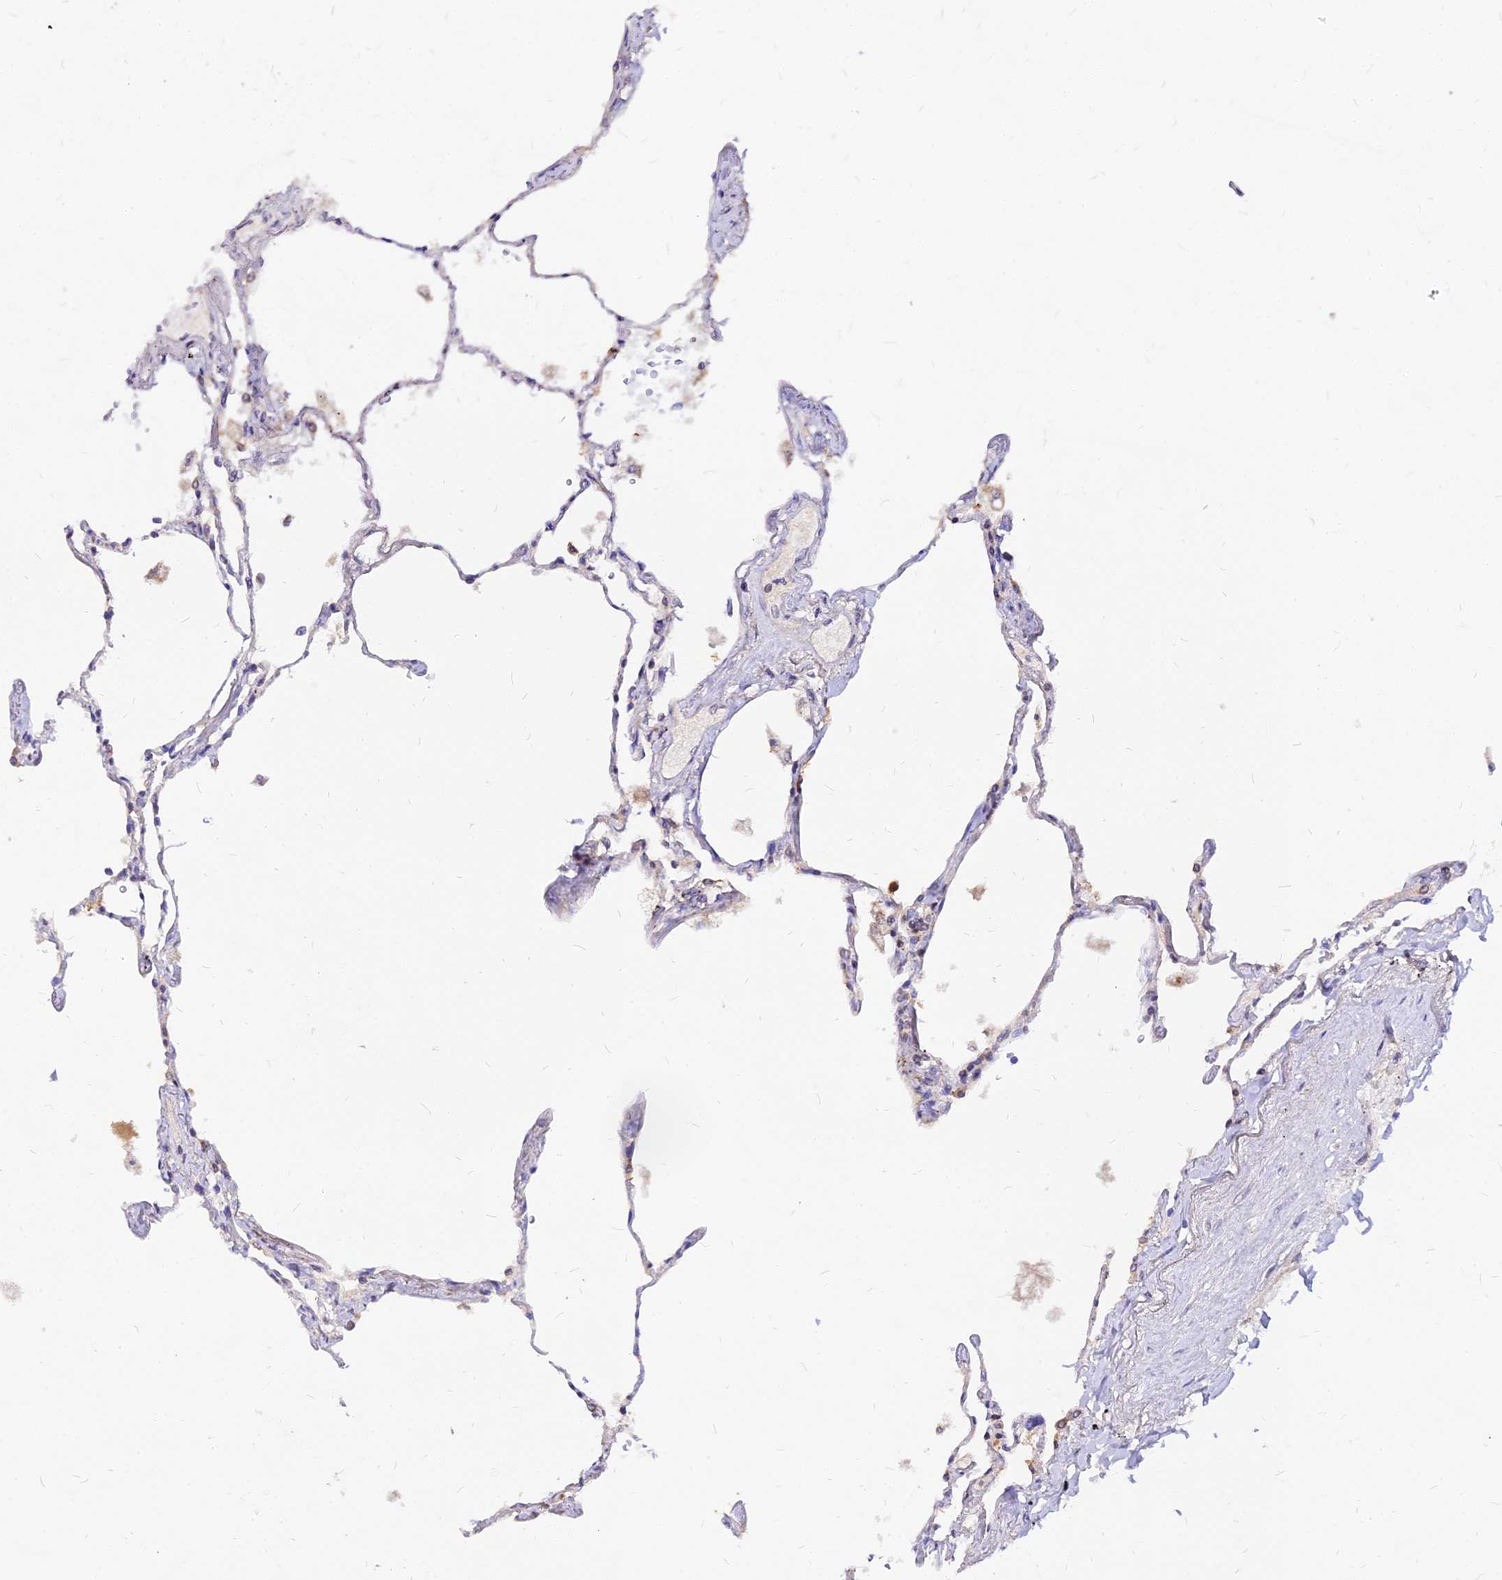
{"staining": {"intensity": "moderate", "quantity": "<25%", "location": "cytoplasmic/membranous"}, "tissue": "lung", "cell_type": "Alveolar cells", "image_type": "normal", "snomed": [{"axis": "morphology", "description": "Normal tissue, NOS"}, {"axis": "topography", "description": "Lung"}], "caption": "Normal lung reveals moderate cytoplasmic/membranous expression in approximately <25% of alveolar cells.", "gene": "RNF121", "patient": {"sex": "female", "age": 67}}